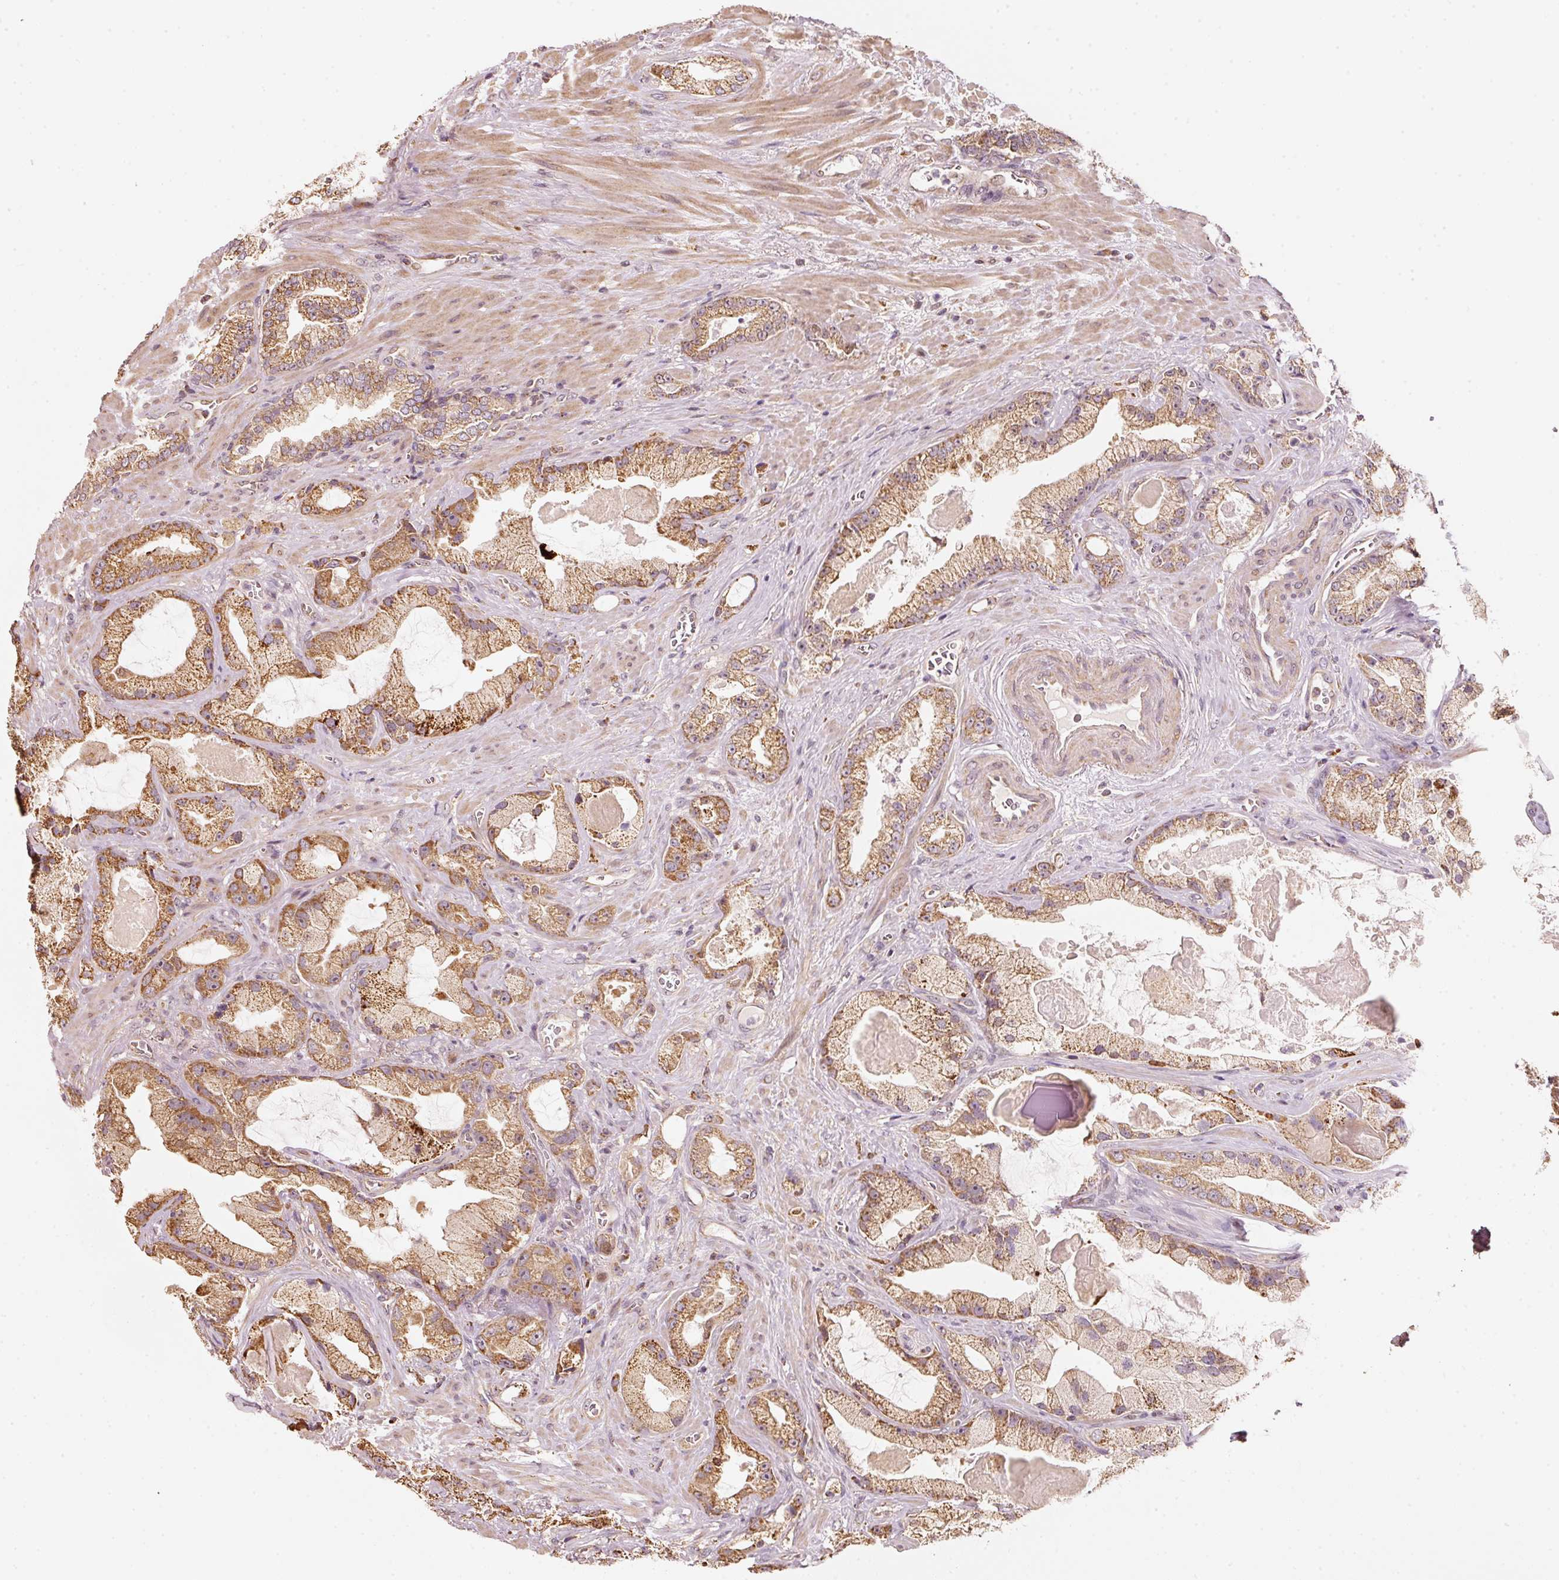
{"staining": {"intensity": "moderate", "quantity": ">75%", "location": "cytoplasmic/membranous"}, "tissue": "prostate cancer", "cell_type": "Tumor cells", "image_type": "cancer", "snomed": [{"axis": "morphology", "description": "Adenocarcinoma, High grade"}, {"axis": "topography", "description": "Prostate"}], "caption": "Tumor cells demonstrate medium levels of moderate cytoplasmic/membranous staining in about >75% of cells in human high-grade adenocarcinoma (prostate).", "gene": "RAB35", "patient": {"sex": "male", "age": 68}}